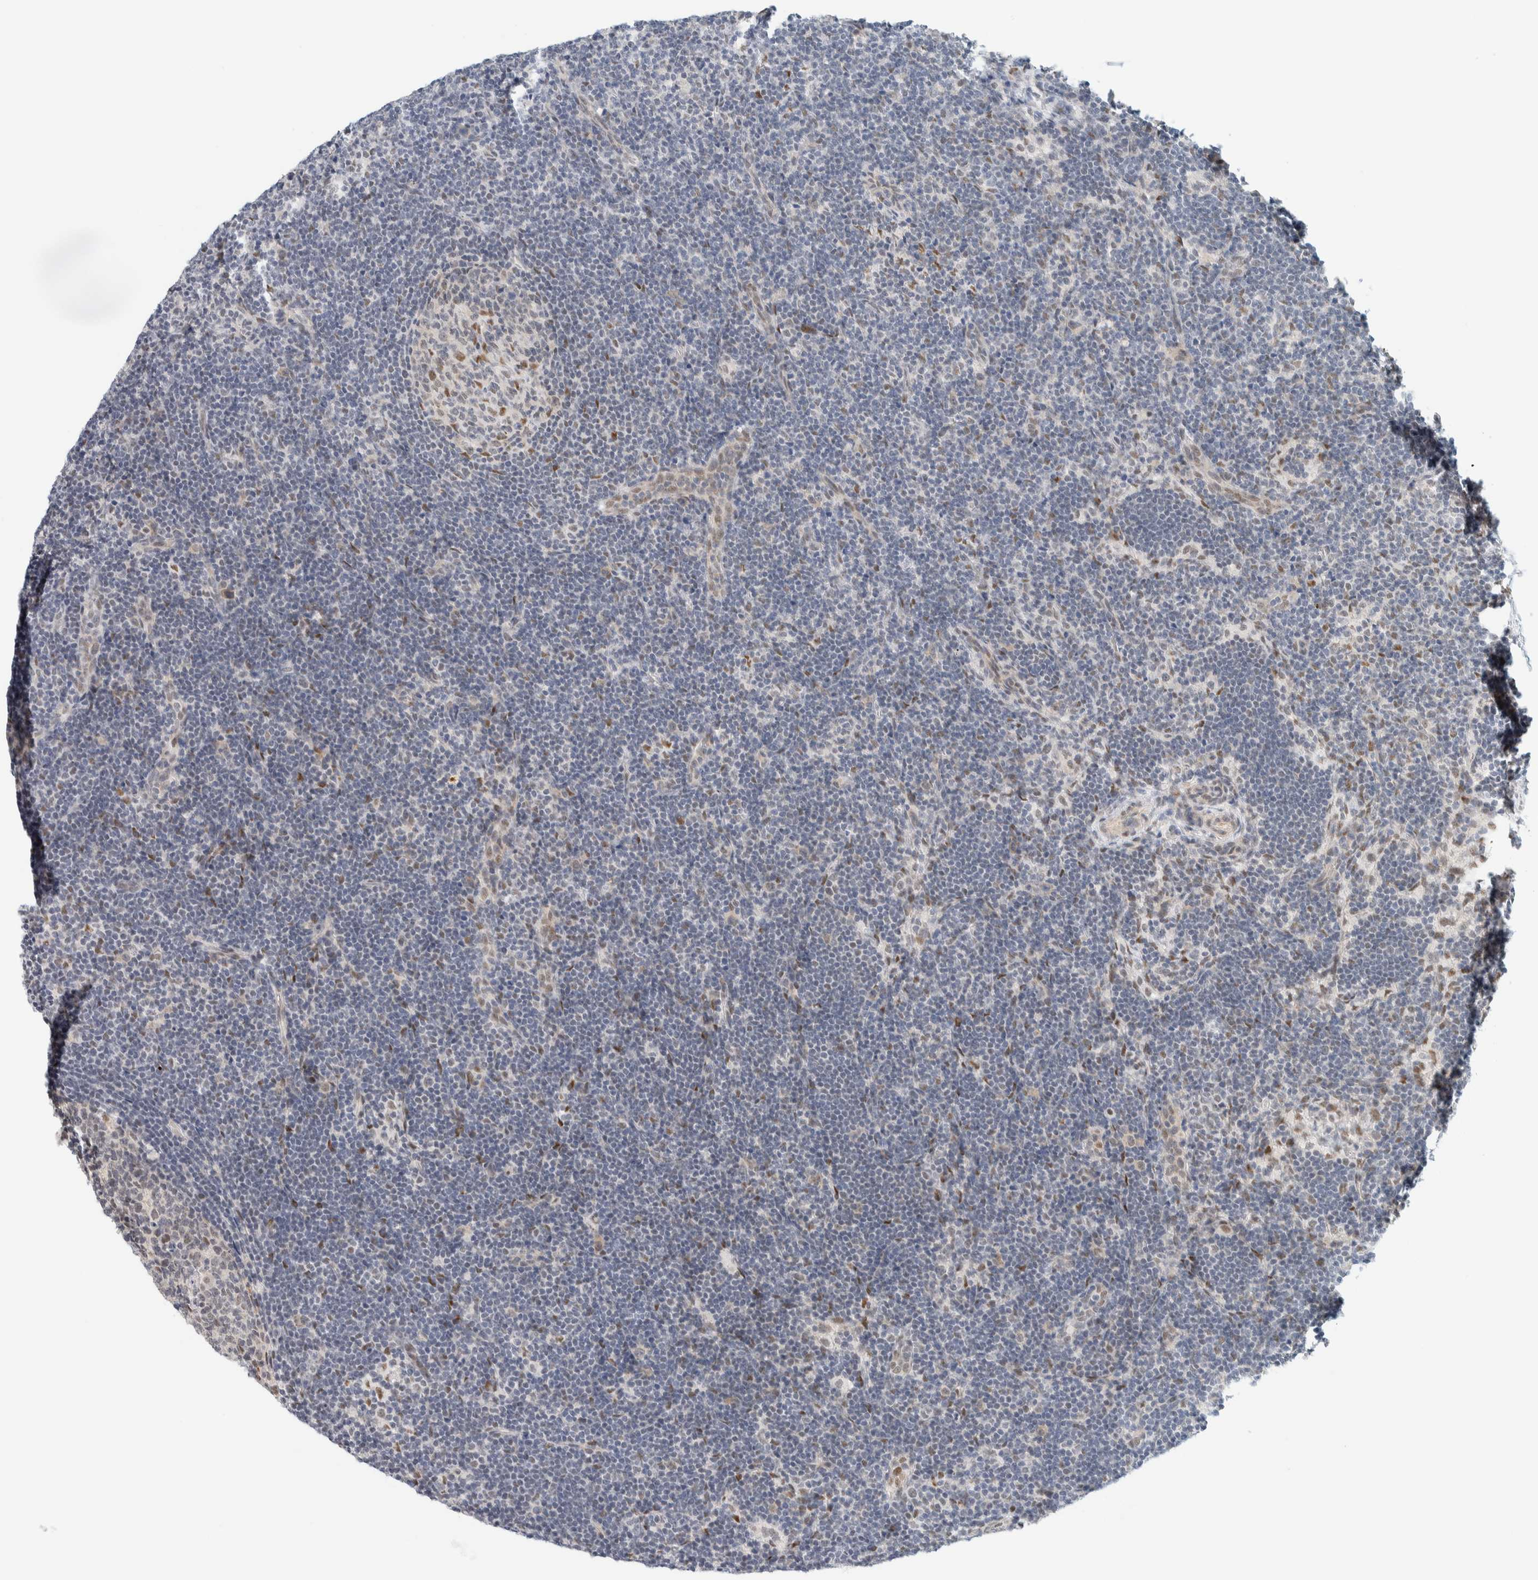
{"staining": {"intensity": "moderate", "quantity": "<25%", "location": "nuclear"}, "tissue": "lymph node", "cell_type": "Germinal center cells", "image_type": "normal", "snomed": [{"axis": "morphology", "description": "Normal tissue, NOS"}, {"axis": "topography", "description": "Lymph node"}], "caption": "The micrograph reveals a brown stain indicating the presence of a protein in the nuclear of germinal center cells in lymph node. The protein is stained brown, and the nuclei are stained in blue (DAB IHC with brightfield microscopy, high magnification).", "gene": "ZNF683", "patient": {"sex": "female", "age": 22}}